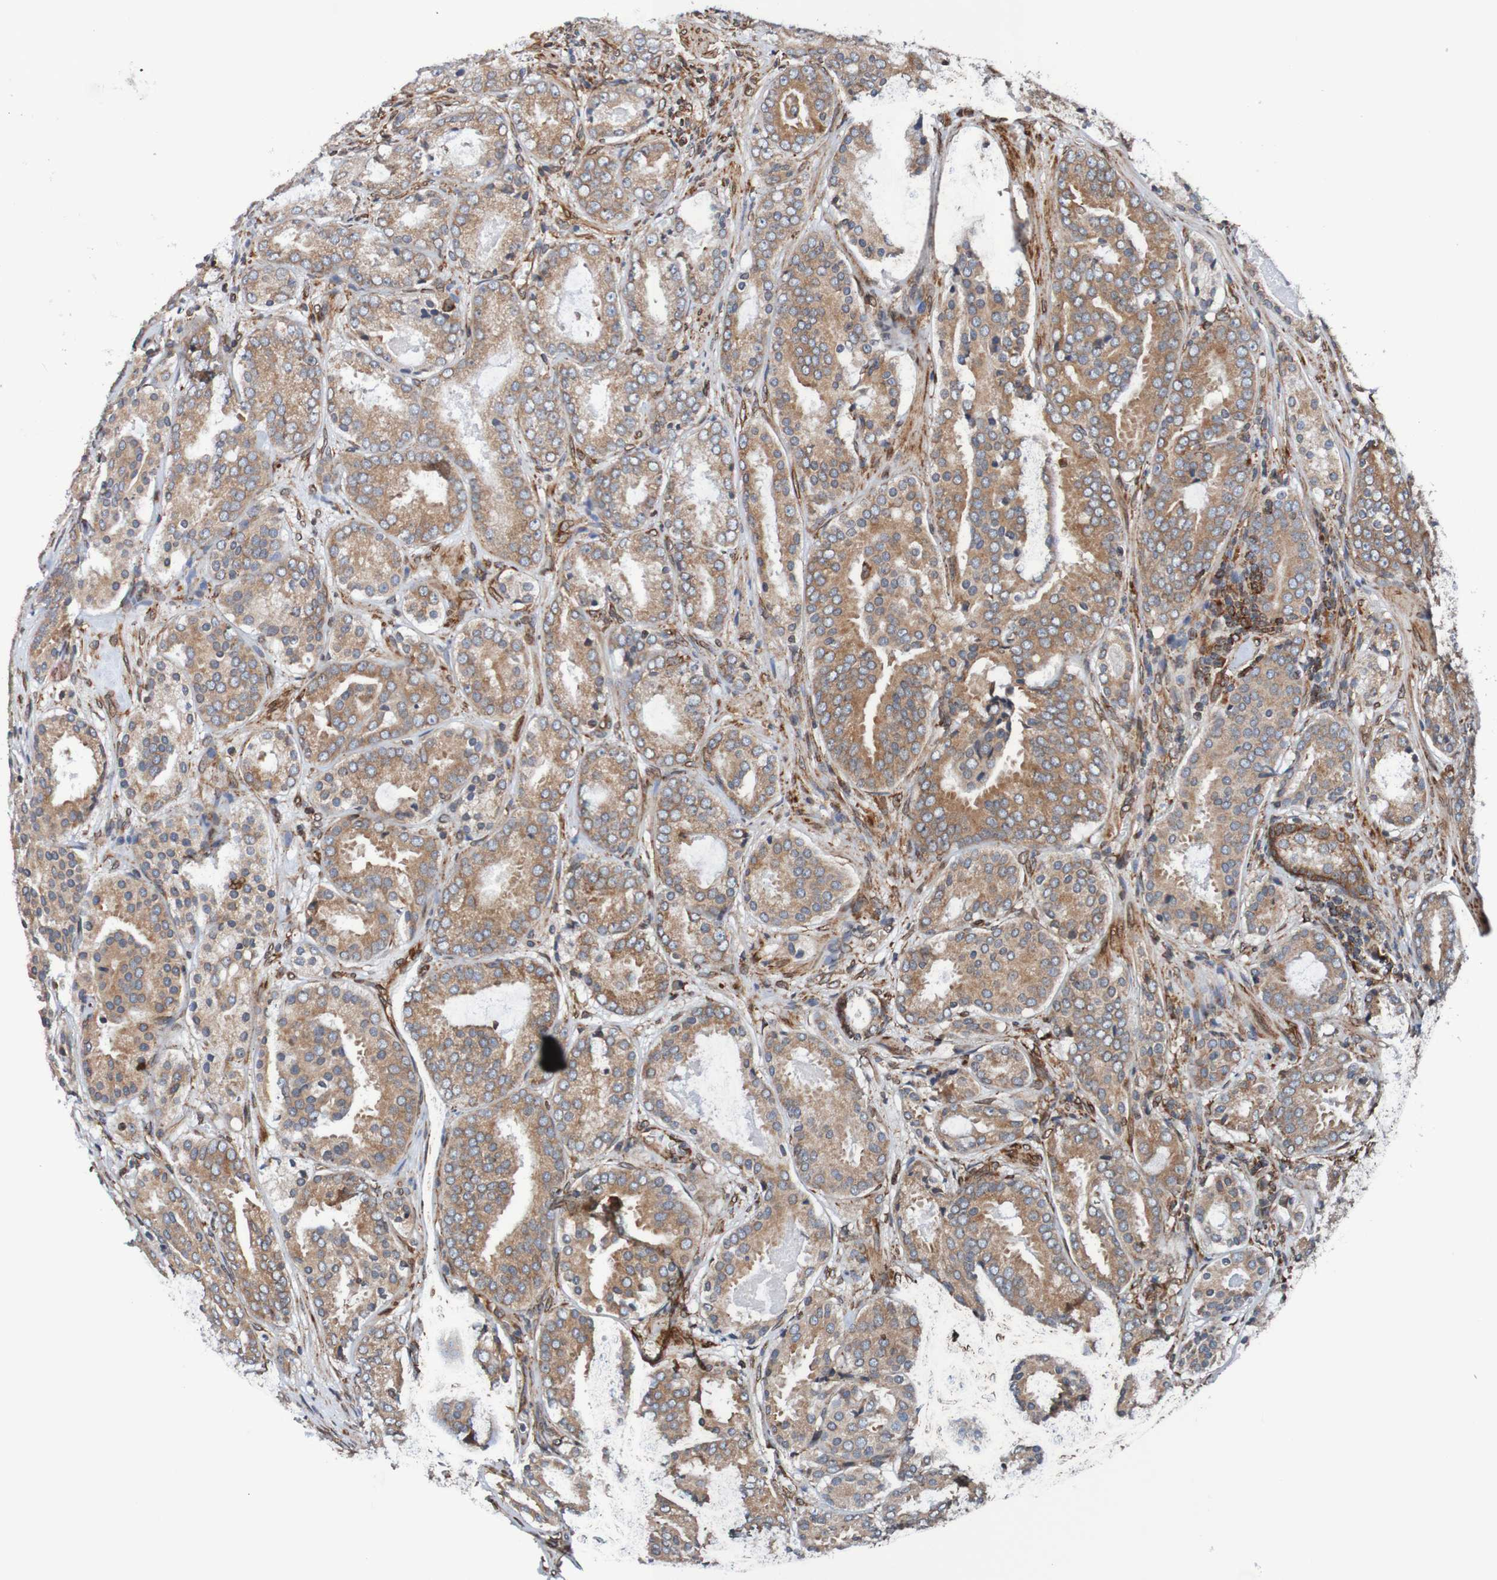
{"staining": {"intensity": "moderate", "quantity": ">75%", "location": "cytoplasmic/membranous"}, "tissue": "prostate cancer", "cell_type": "Tumor cells", "image_type": "cancer", "snomed": [{"axis": "morphology", "description": "Adenocarcinoma, Low grade"}, {"axis": "topography", "description": "Prostate"}], "caption": "Immunohistochemistry (IHC) staining of adenocarcinoma (low-grade) (prostate), which displays medium levels of moderate cytoplasmic/membranous staining in about >75% of tumor cells indicating moderate cytoplasmic/membranous protein positivity. The staining was performed using DAB (brown) for protein detection and nuclei were counterstained in hematoxylin (blue).", "gene": "TMEM109", "patient": {"sex": "male", "age": 69}}